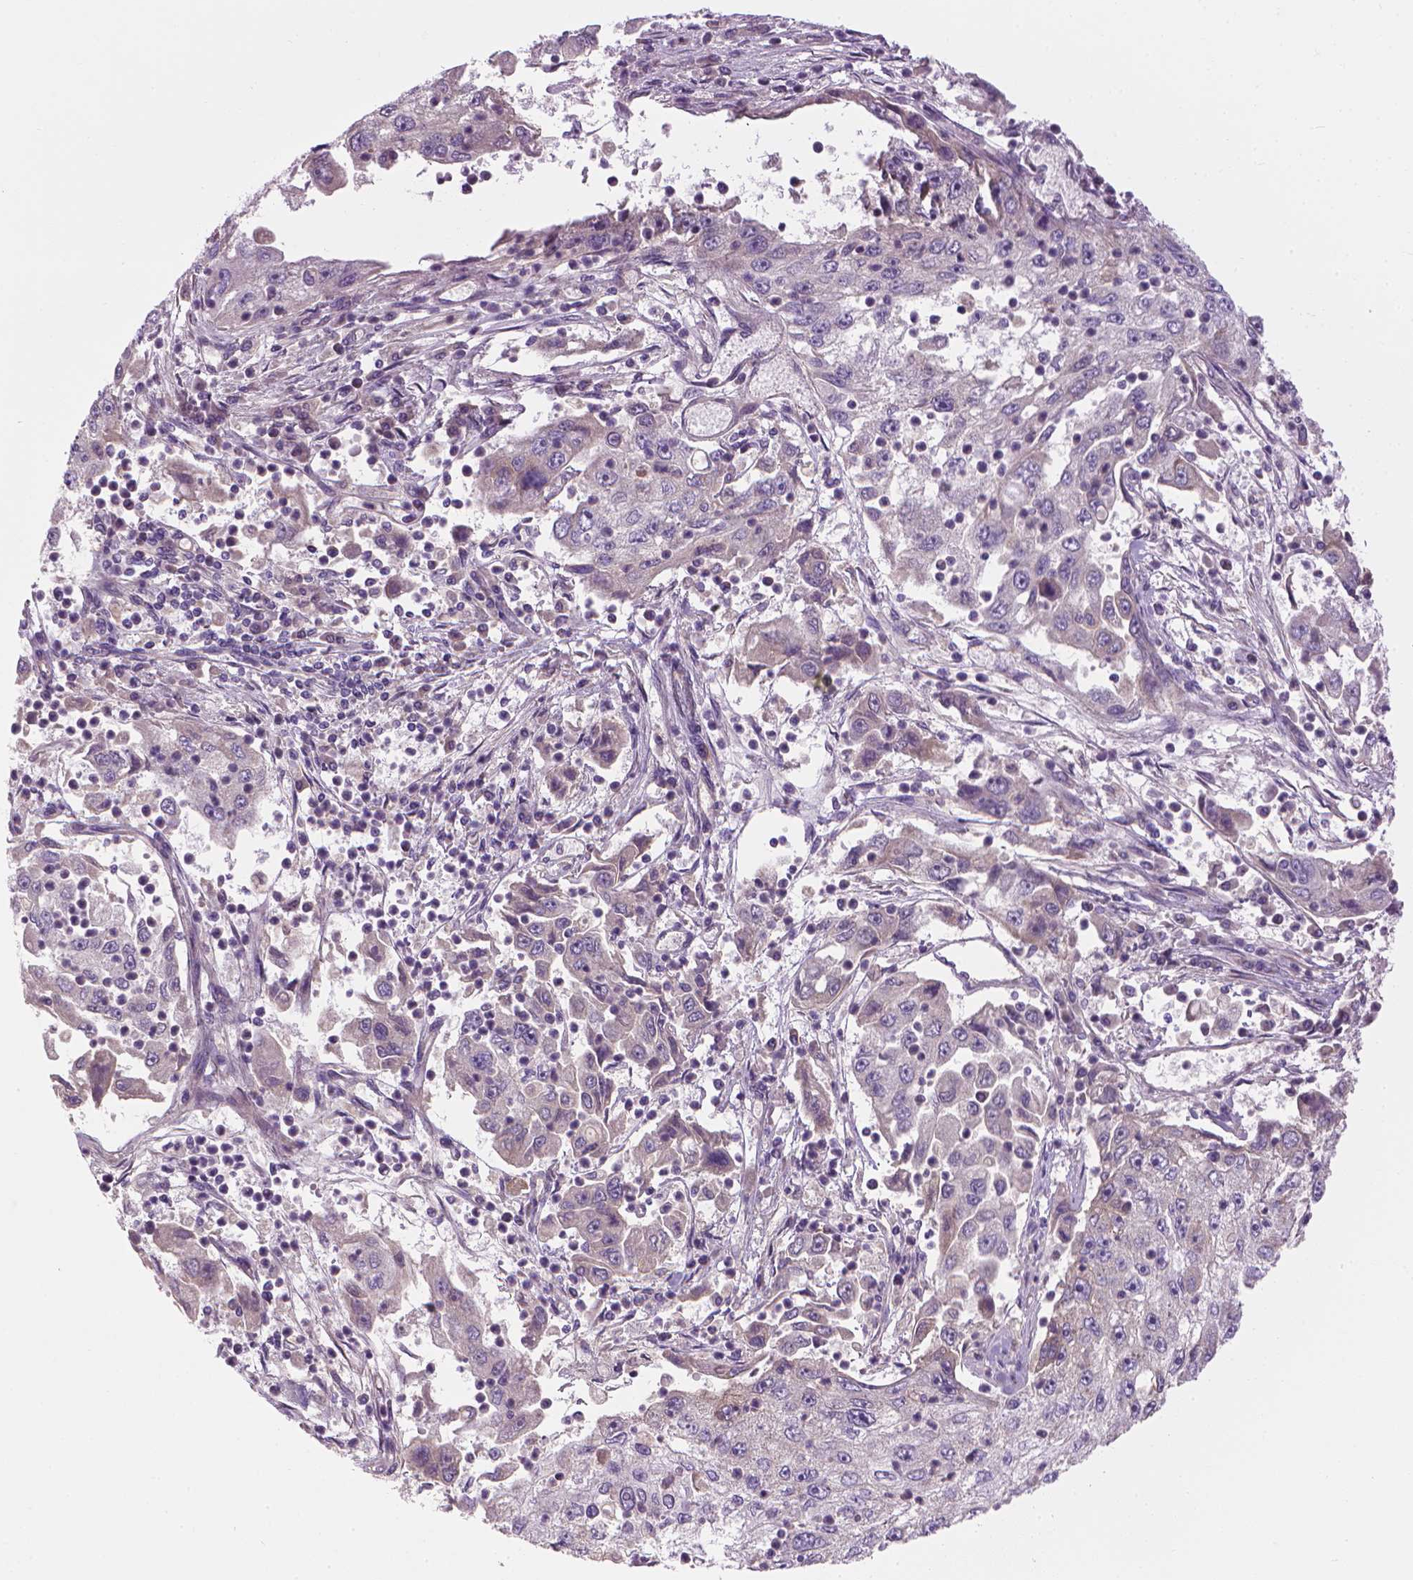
{"staining": {"intensity": "negative", "quantity": "none", "location": "none"}, "tissue": "cervical cancer", "cell_type": "Tumor cells", "image_type": "cancer", "snomed": [{"axis": "morphology", "description": "Squamous cell carcinoma, NOS"}, {"axis": "topography", "description": "Cervix"}], "caption": "Tumor cells show no significant positivity in cervical cancer.", "gene": "RIIAD1", "patient": {"sex": "female", "age": 36}}